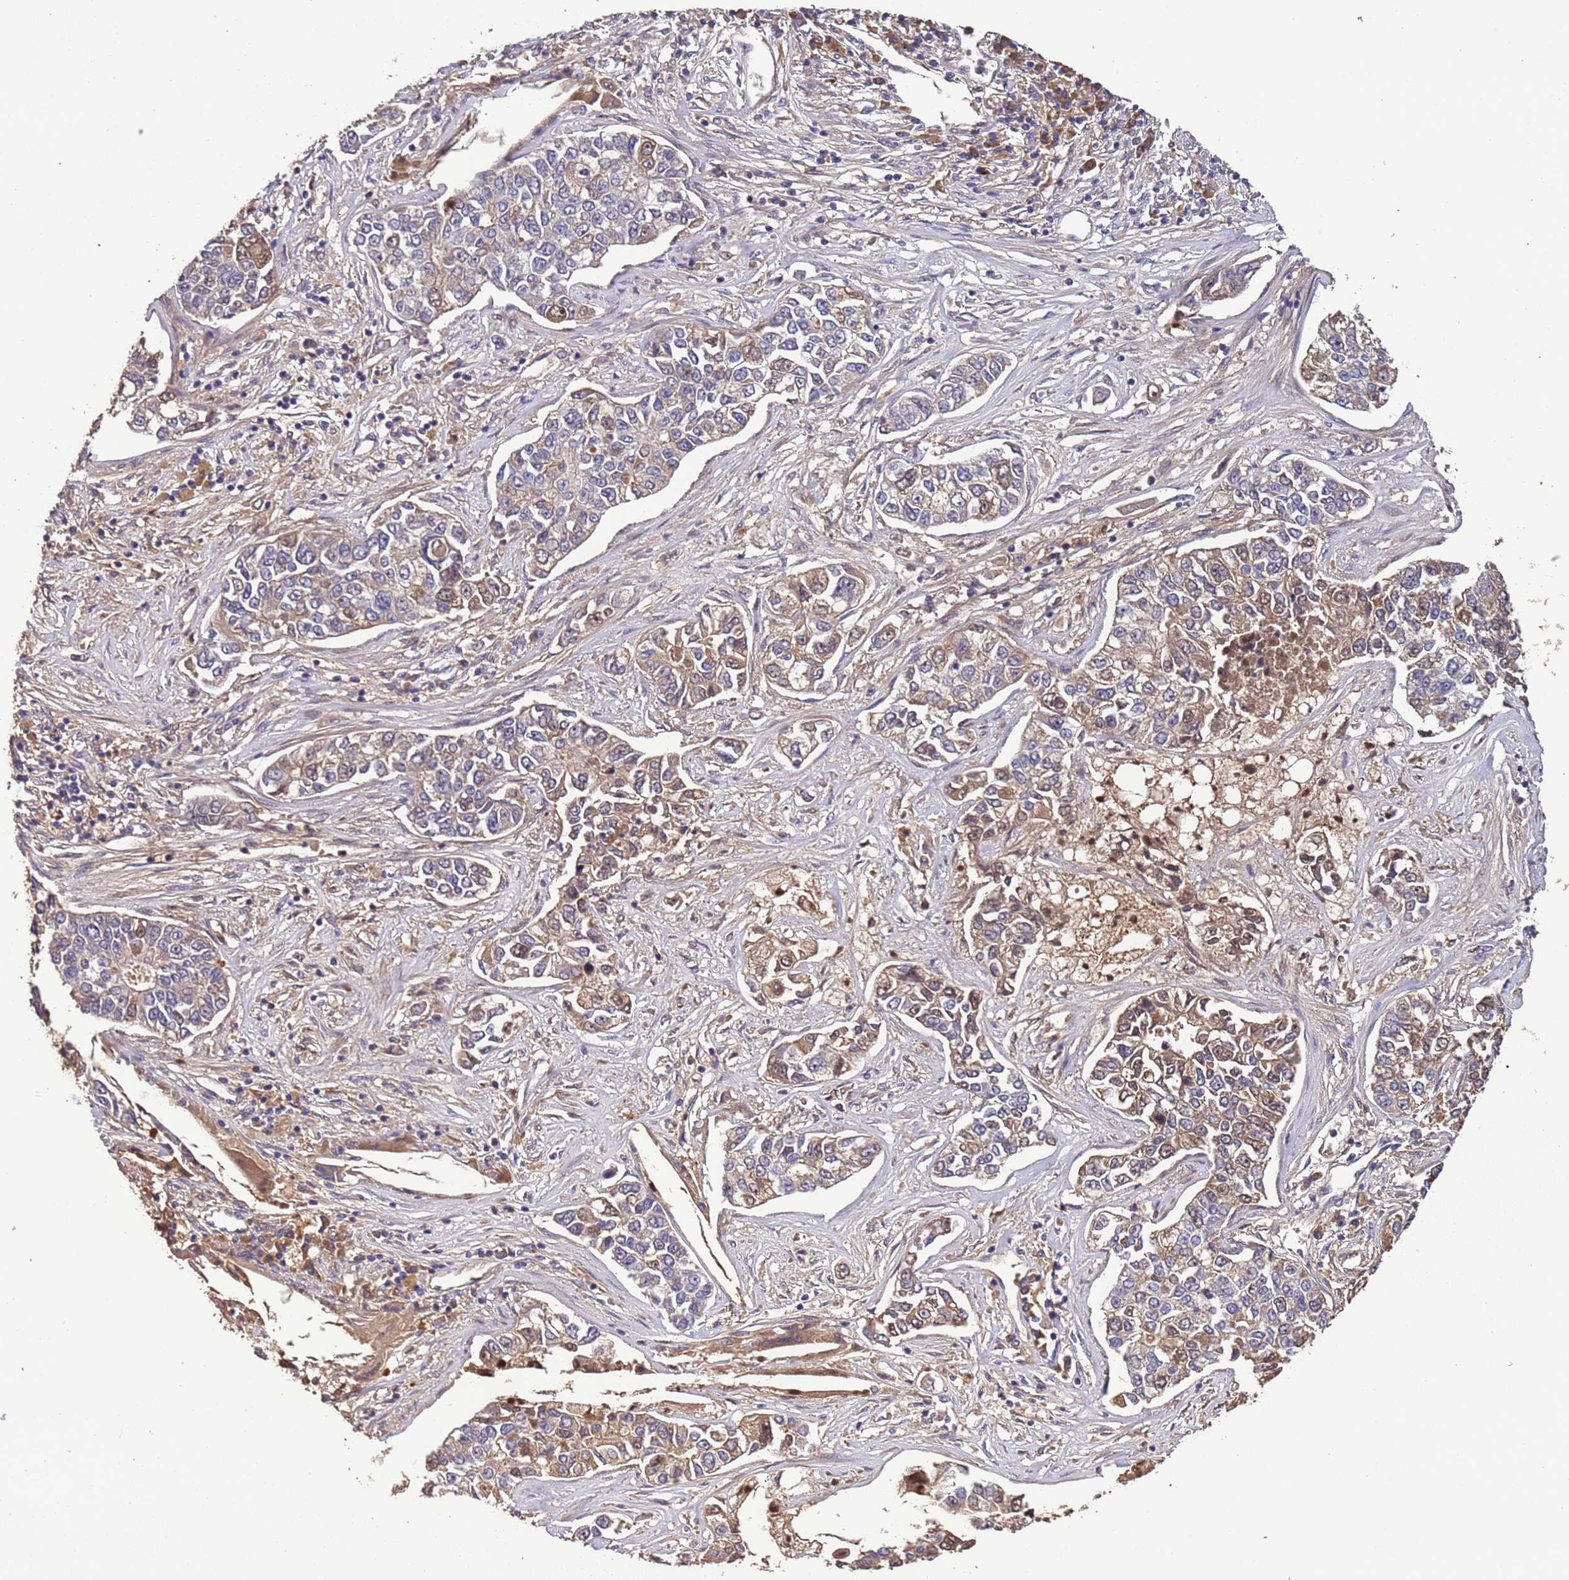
{"staining": {"intensity": "moderate", "quantity": "<25%", "location": "cytoplasmic/membranous"}, "tissue": "lung cancer", "cell_type": "Tumor cells", "image_type": "cancer", "snomed": [{"axis": "morphology", "description": "Adenocarcinoma, NOS"}, {"axis": "topography", "description": "Lung"}], "caption": "High-magnification brightfield microscopy of adenocarcinoma (lung) stained with DAB (brown) and counterstained with hematoxylin (blue). tumor cells exhibit moderate cytoplasmic/membranous positivity is identified in about<25% of cells.", "gene": "CCDC184", "patient": {"sex": "male", "age": 49}}